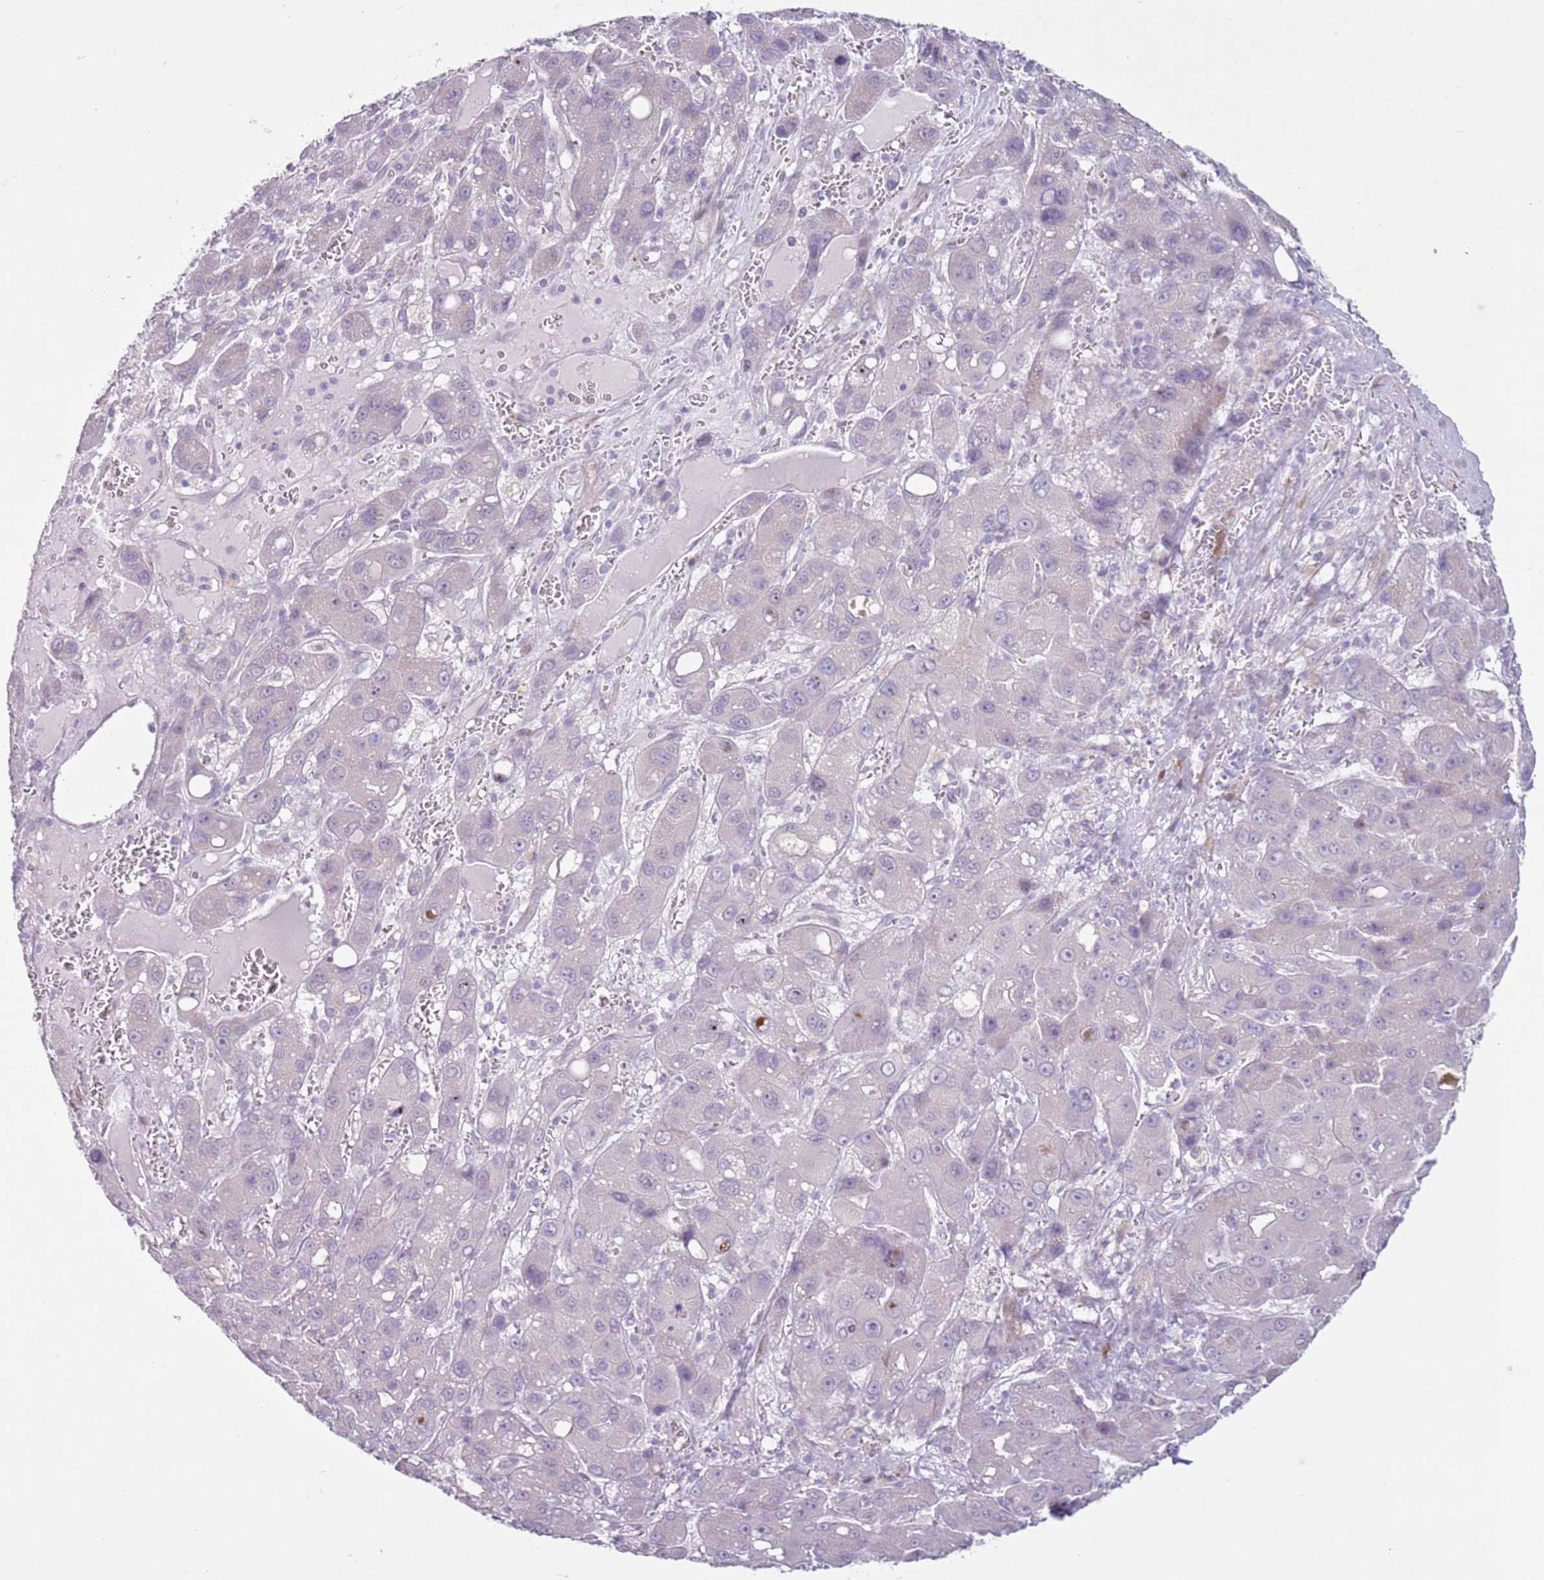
{"staining": {"intensity": "negative", "quantity": "none", "location": "none"}, "tissue": "liver cancer", "cell_type": "Tumor cells", "image_type": "cancer", "snomed": [{"axis": "morphology", "description": "Carcinoma, Hepatocellular, NOS"}, {"axis": "topography", "description": "Liver"}], "caption": "This is an immunohistochemistry micrograph of human liver hepatocellular carcinoma. There is no staining in tumor cells.", "gene": "ZNF239", "patient": {"sex": "male", "age": 55}}